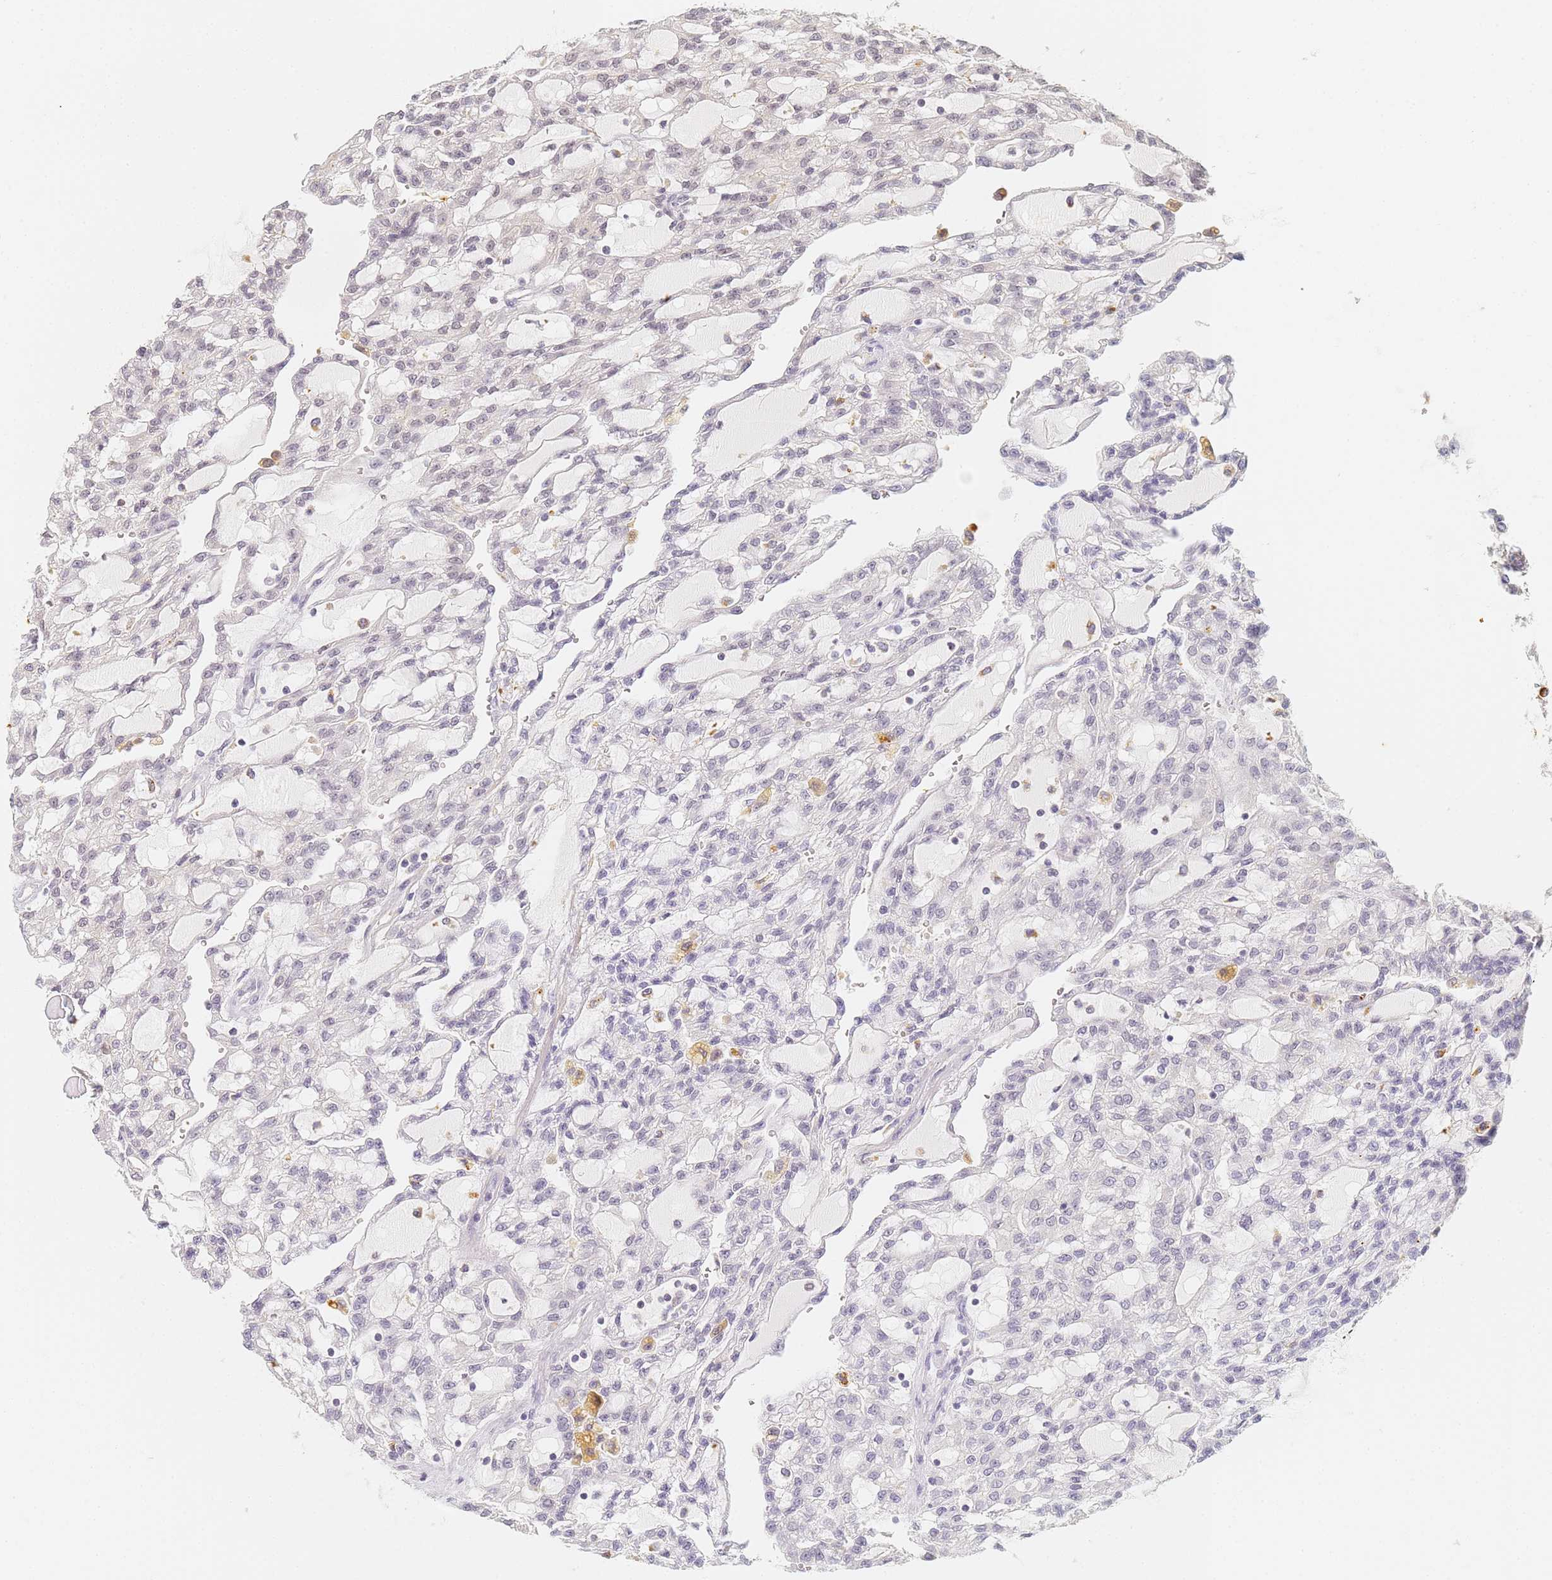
{"staining": {"intensity": "negative", "quantity": "none", "location": "none"}, "tissue": "renal cancer", "cell_type": "Tumor cells", "image_type": "cancer", "snomed": [{"axis": "morphology", "description": "Adenocarcinoma, NOS"}, {"axis": "topography", "description": "Kidney"}], "caption": "Histopathology image shows no protein positivity in tumor cells of adenocarcinoma (renal) tissue. The staining is performed using DAB brown chromogen with nuclei counter-stained in using hematoxylin.", "gene": "HMCES", "patient": {"sex": "male", "age": 63}}